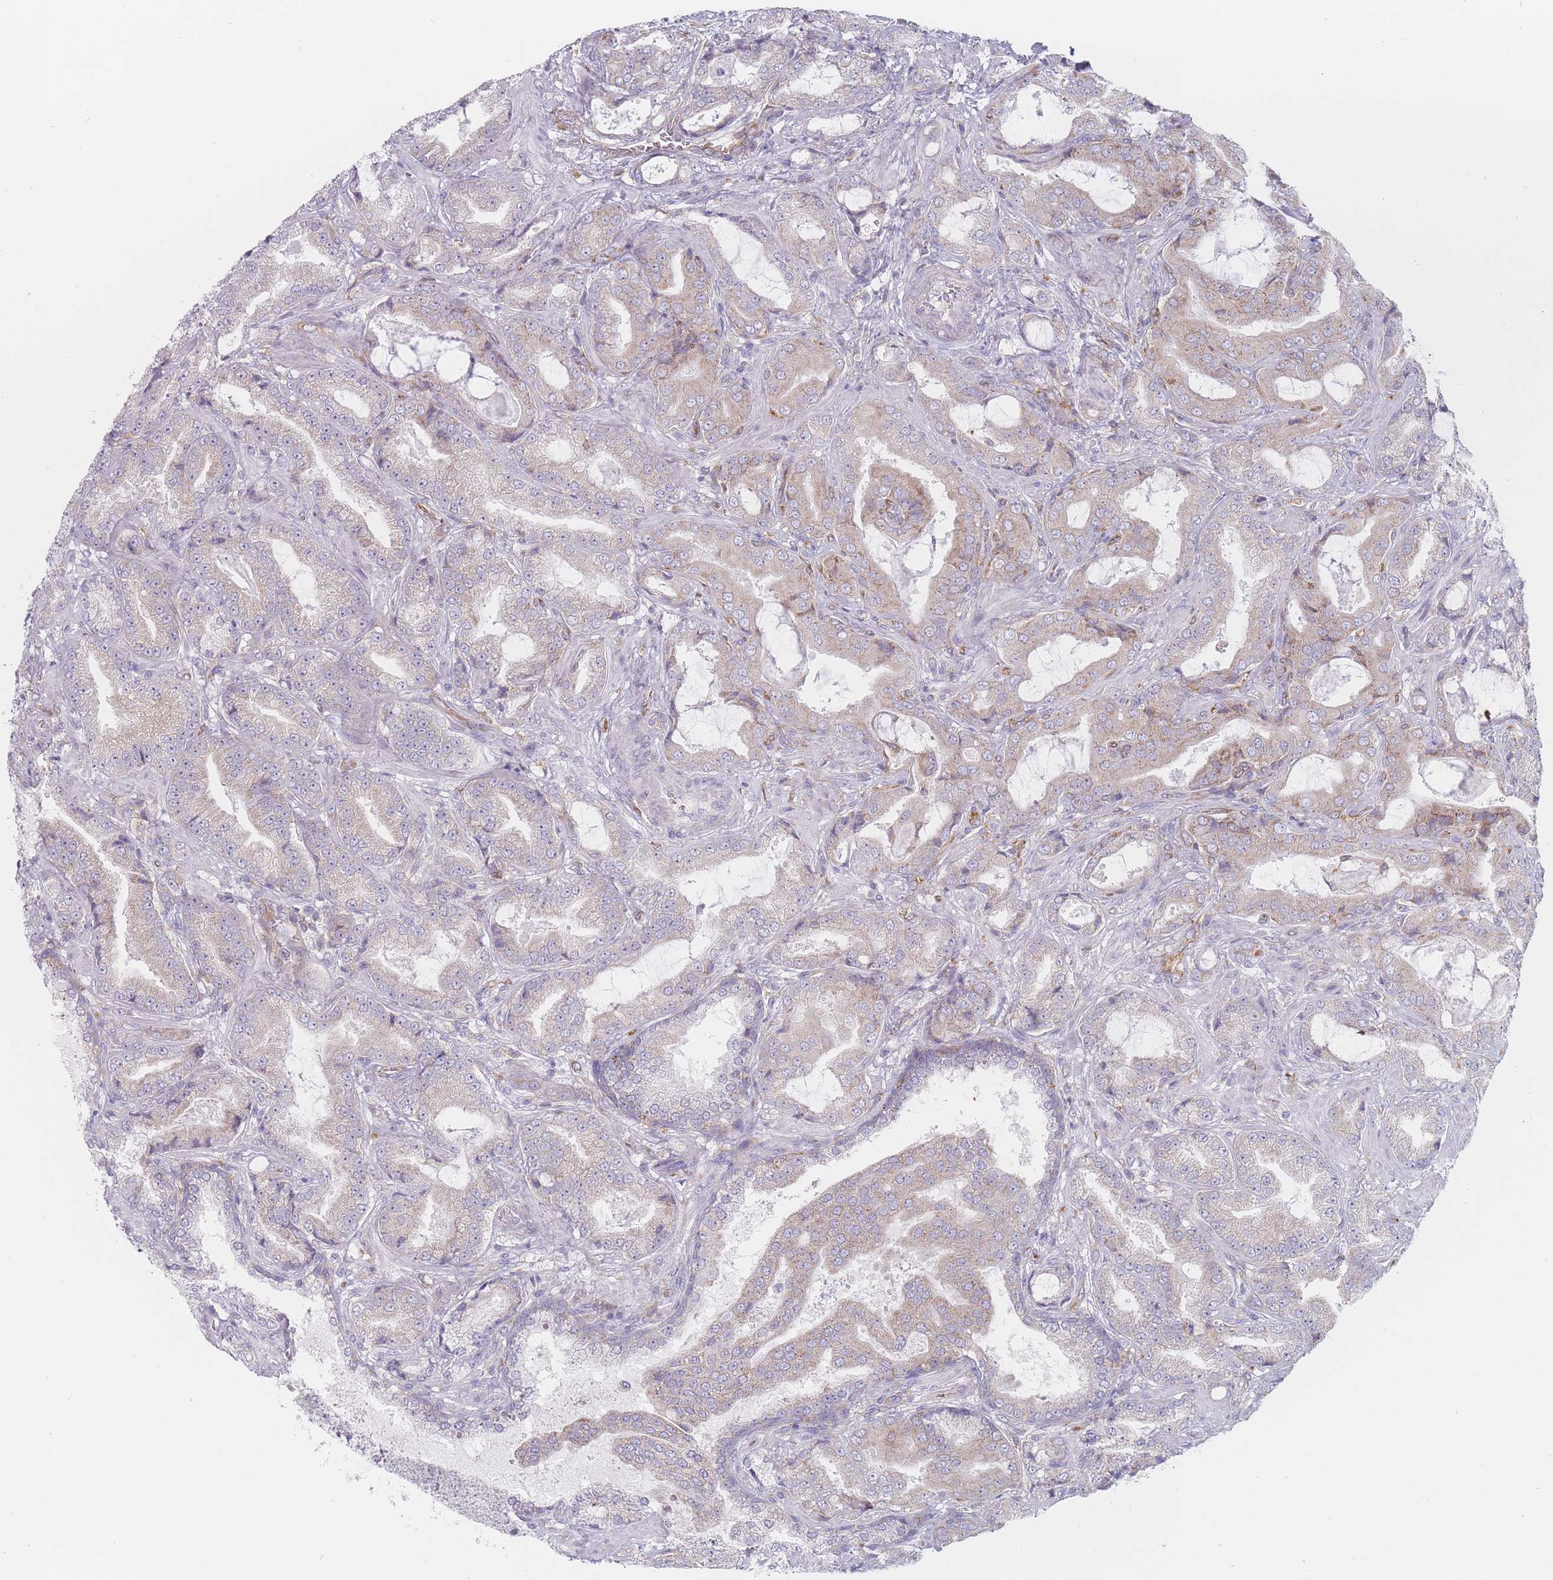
{"staining": {"intensity": "weak", "quantity": "25%-75%", "location": "cytoplasmic/membranous"}, "tissue": "prostate cancer", "cell_type": "Tumor cells", "image_type": "cancer", "snomed": [{"axis": "morphology", "description": "Adenocarcinoma, High grade"}, {"axis": "topography", "description": "Prostate"}], "caption": "Immunohistochemistry of prostate cancer (high-grade adenocarcinoma) shows low levels of weak cytoplasmic/membranous expression in approximately 25%-75% of tumor cells.", "gene": "MAP1S", "patient": {"sex": "male", "age": 68}}